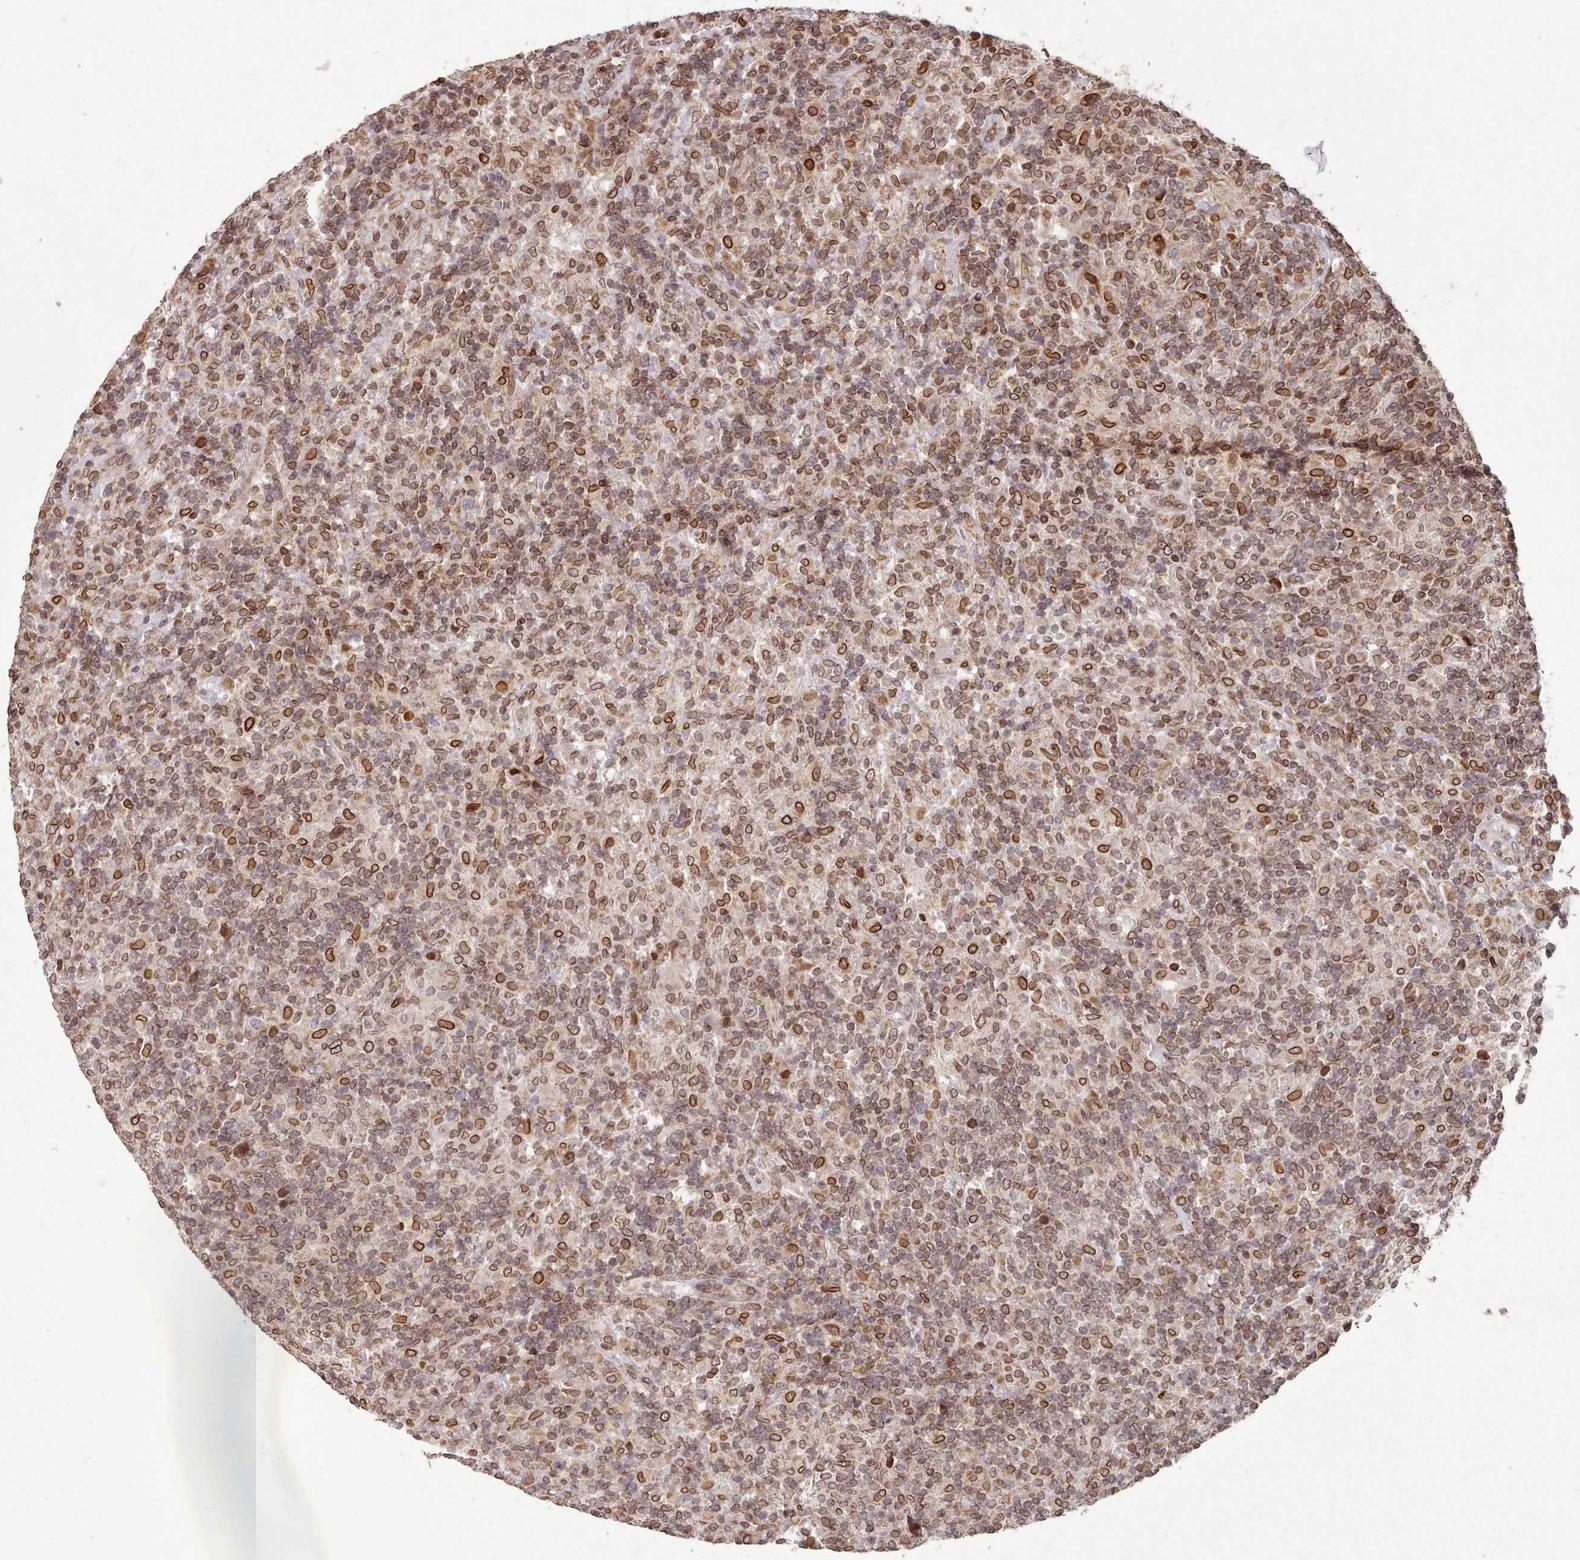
{"staining": {"intensity": "strong", "quantity": ">75%", "location": "cytoplasmic/membranous,nuclear"}, "tissue": "lymphoma", "cell_type": "Tumor cells", "image_type": "cancer", "snomed": [{"axis": "morphology", "description": "Hodgkin's disease, NOS"}, {"axis": "topography", "description": "Lymph node"}], "caption": "A photomicrograph of human Hodgkin's disease stained for a protein demonstrates strong cytoplasmic/membranous and nuclear brown staining in tumor cells.", "gene": "TOR1AIP1", "patient": {"sex": "male", "age": 70}}